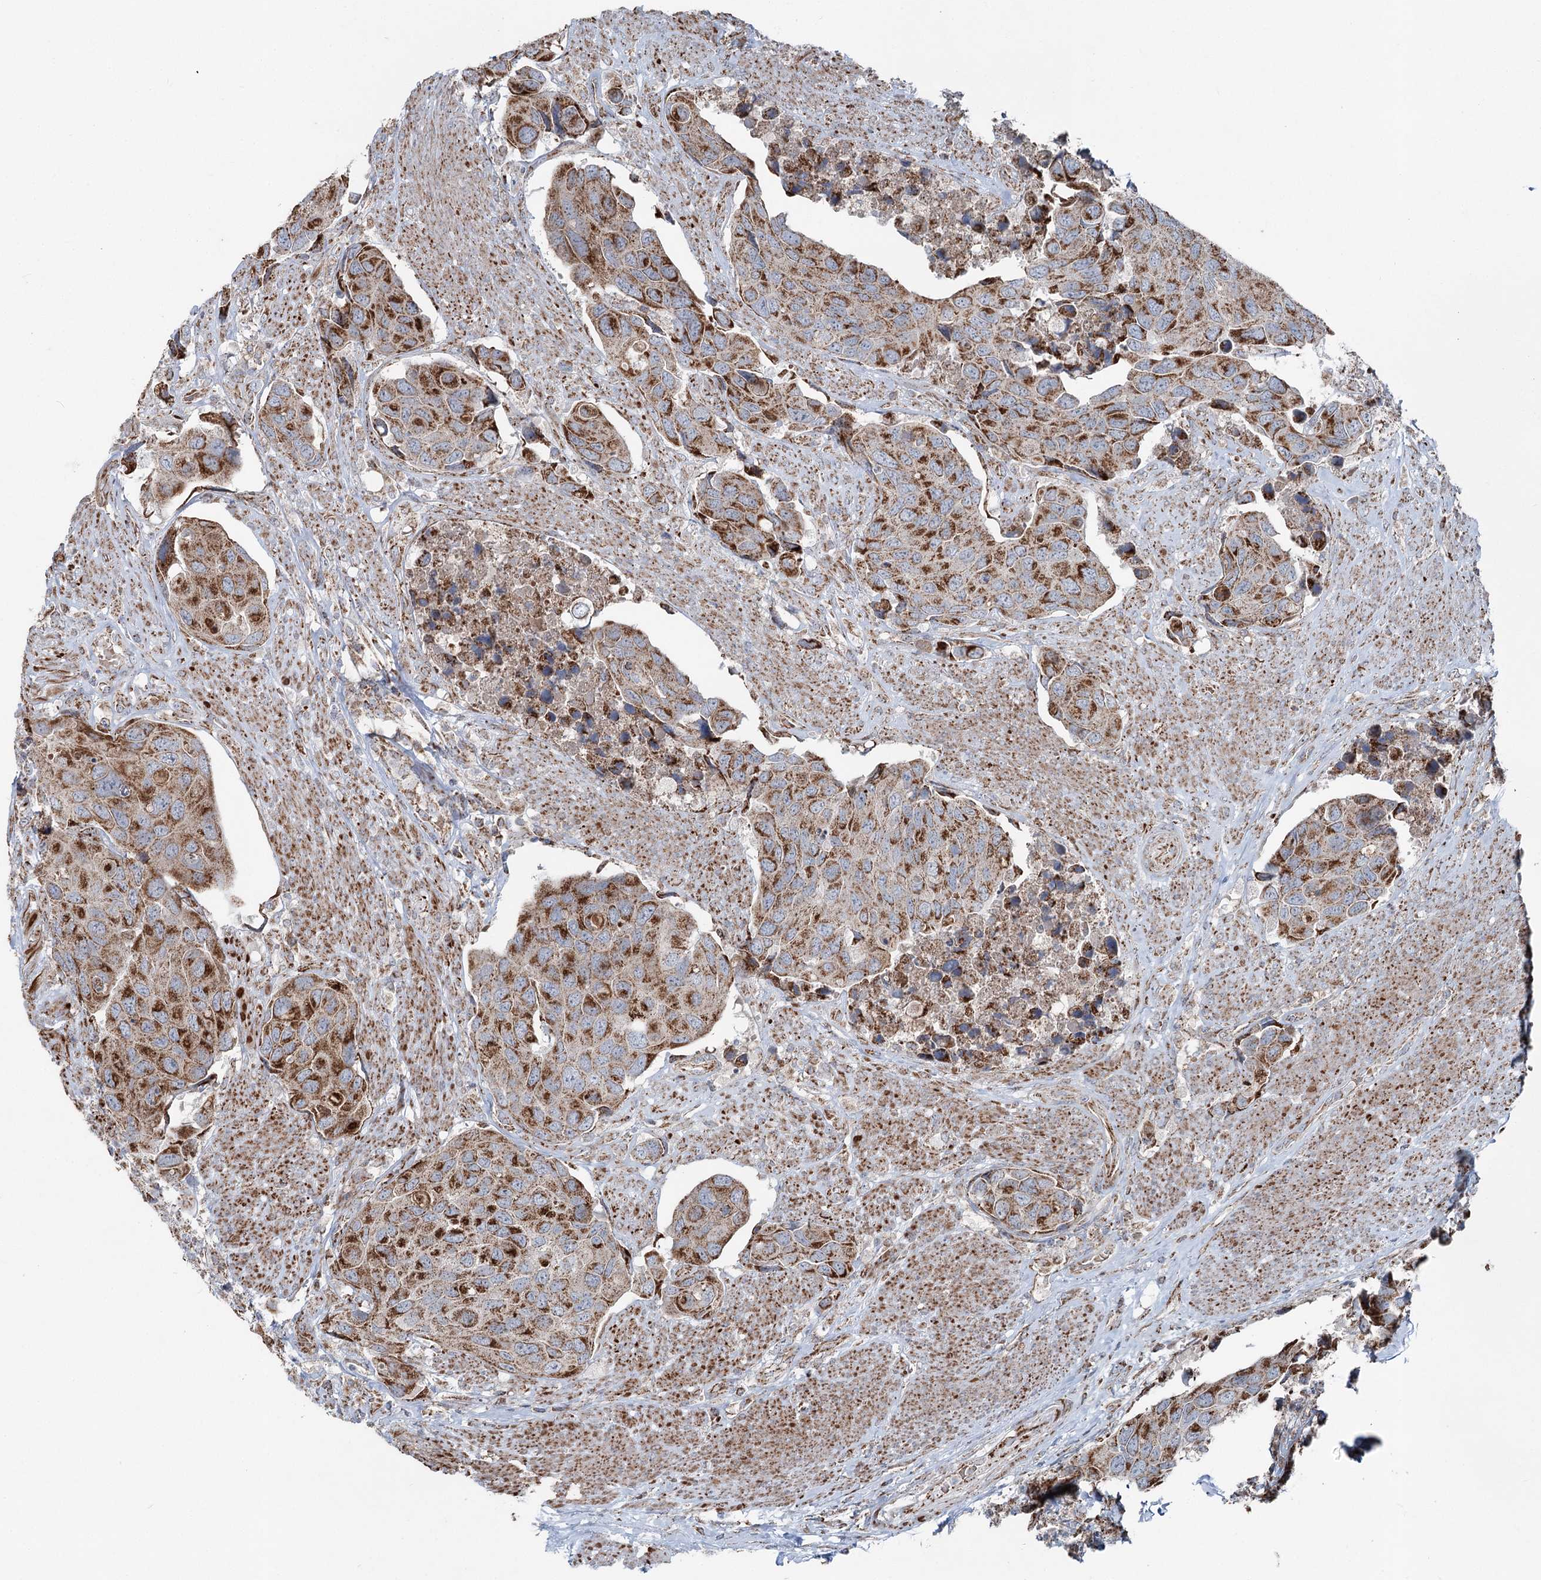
{"staining": {"intensity": "strong", "quantity": "25%-75%", "location": "cytoplasmic/membranous"}, "tissue": "urothelial cancer", "cell_type": "Tumor cells", "image_type": "cancer", "snomed": [{"axis": "morphology", "description": "Urothelial carcinoma, High grade"}, {"axis": "topography", "description": "Urinary bladder"}], "caption": "The micrograph demonstrates staining of urothelial cancer, revealing strong cytoplasmic/membranous protein staining (brown color) within tumor cells.", "gene": "UCN3", "patient": {"sex": "male", "age": 74}}